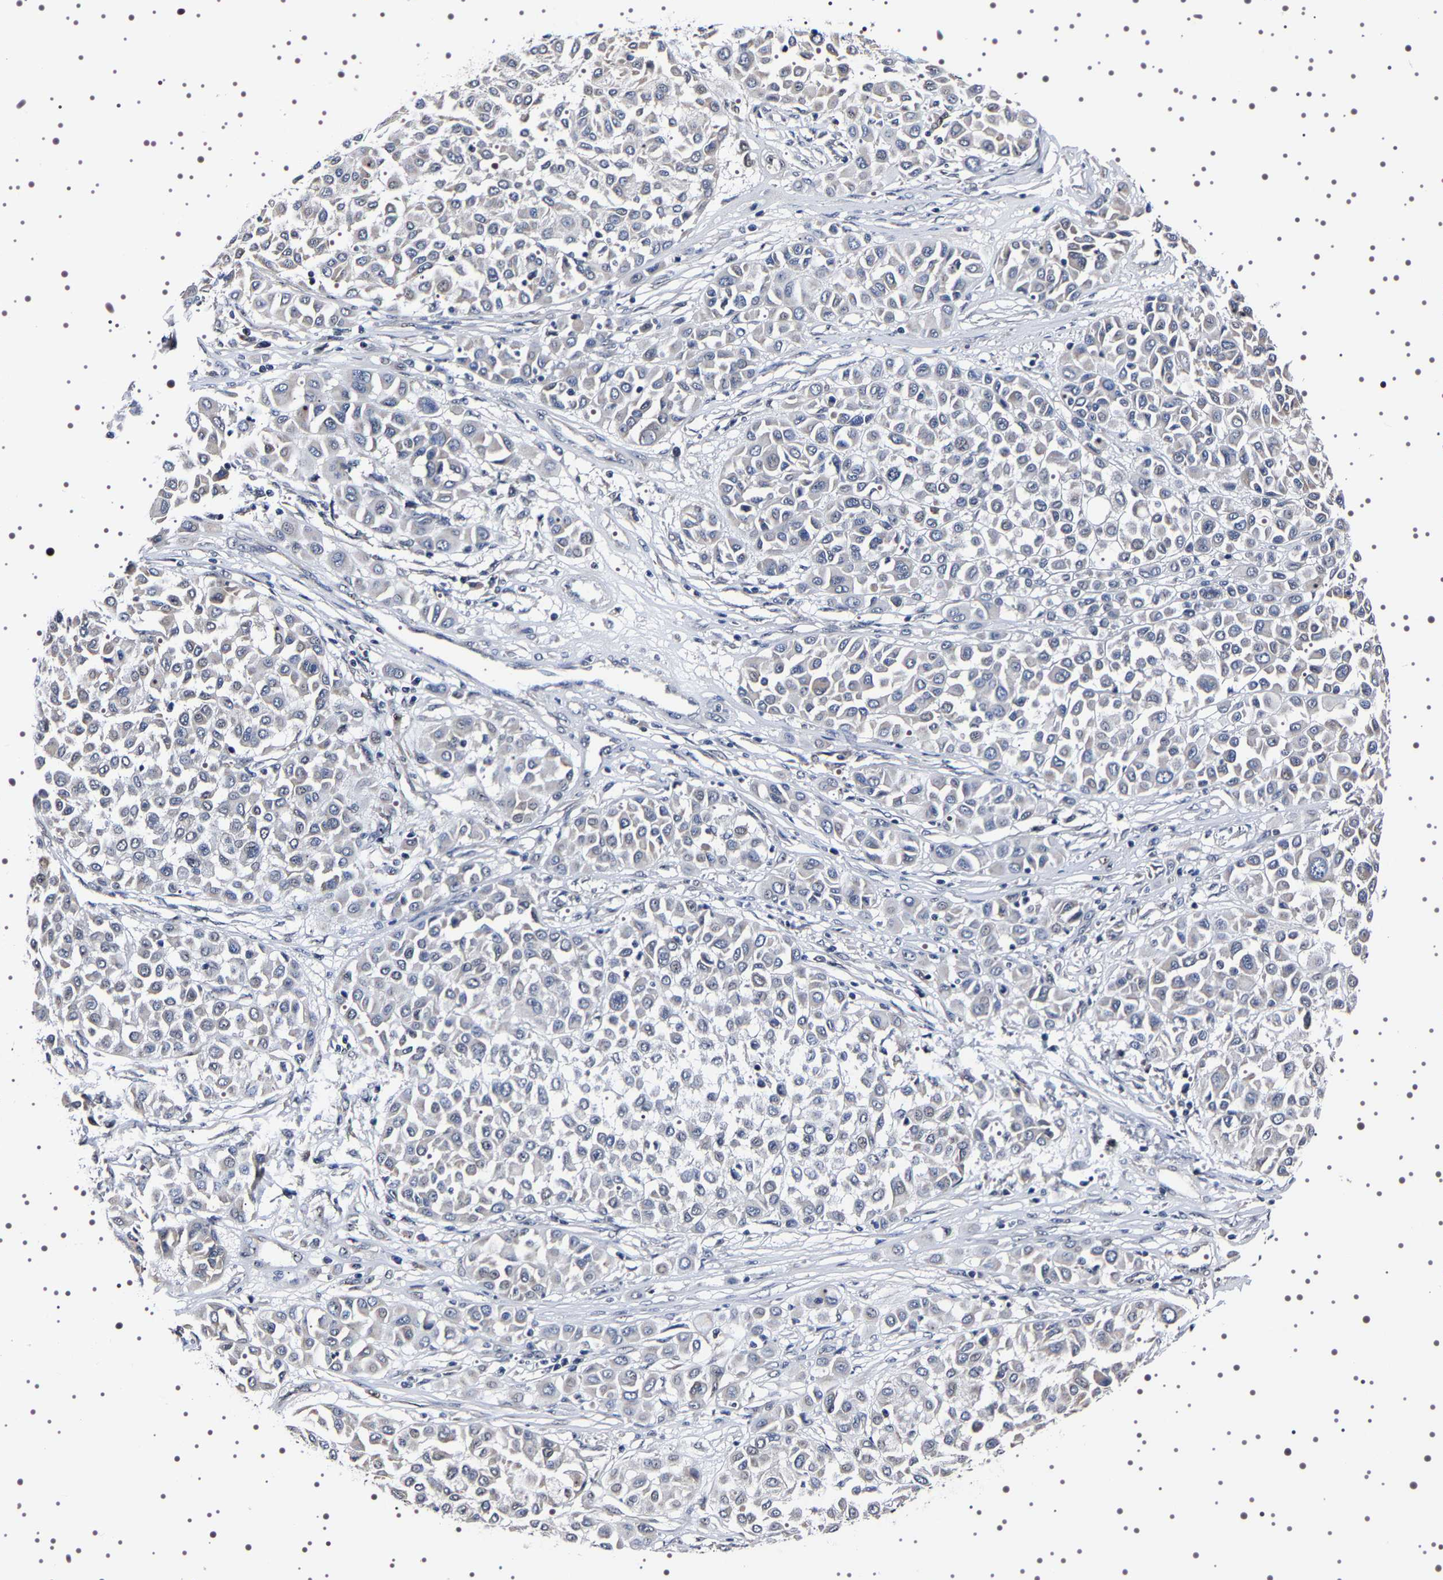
{"staining": {"intensity": "negative", "quantity": "none", "location": "none"}, "tissue": "melanoma", "cell_type": "Tumor cells", "image_type": "cancer", "snomed": [{"axis": "morphology", "description": "Malignant melanoma, Metastatic site"}, {"axis": "topography", "description": "Soft tissue"}], "caption": "There is no significant expression in tumor cells of melanoma. (Brightfield microscopy of DAB immunohistochemistry at high magnification).", "gene": "GNL3", "patient": {"sex": "male", "age": 41}}